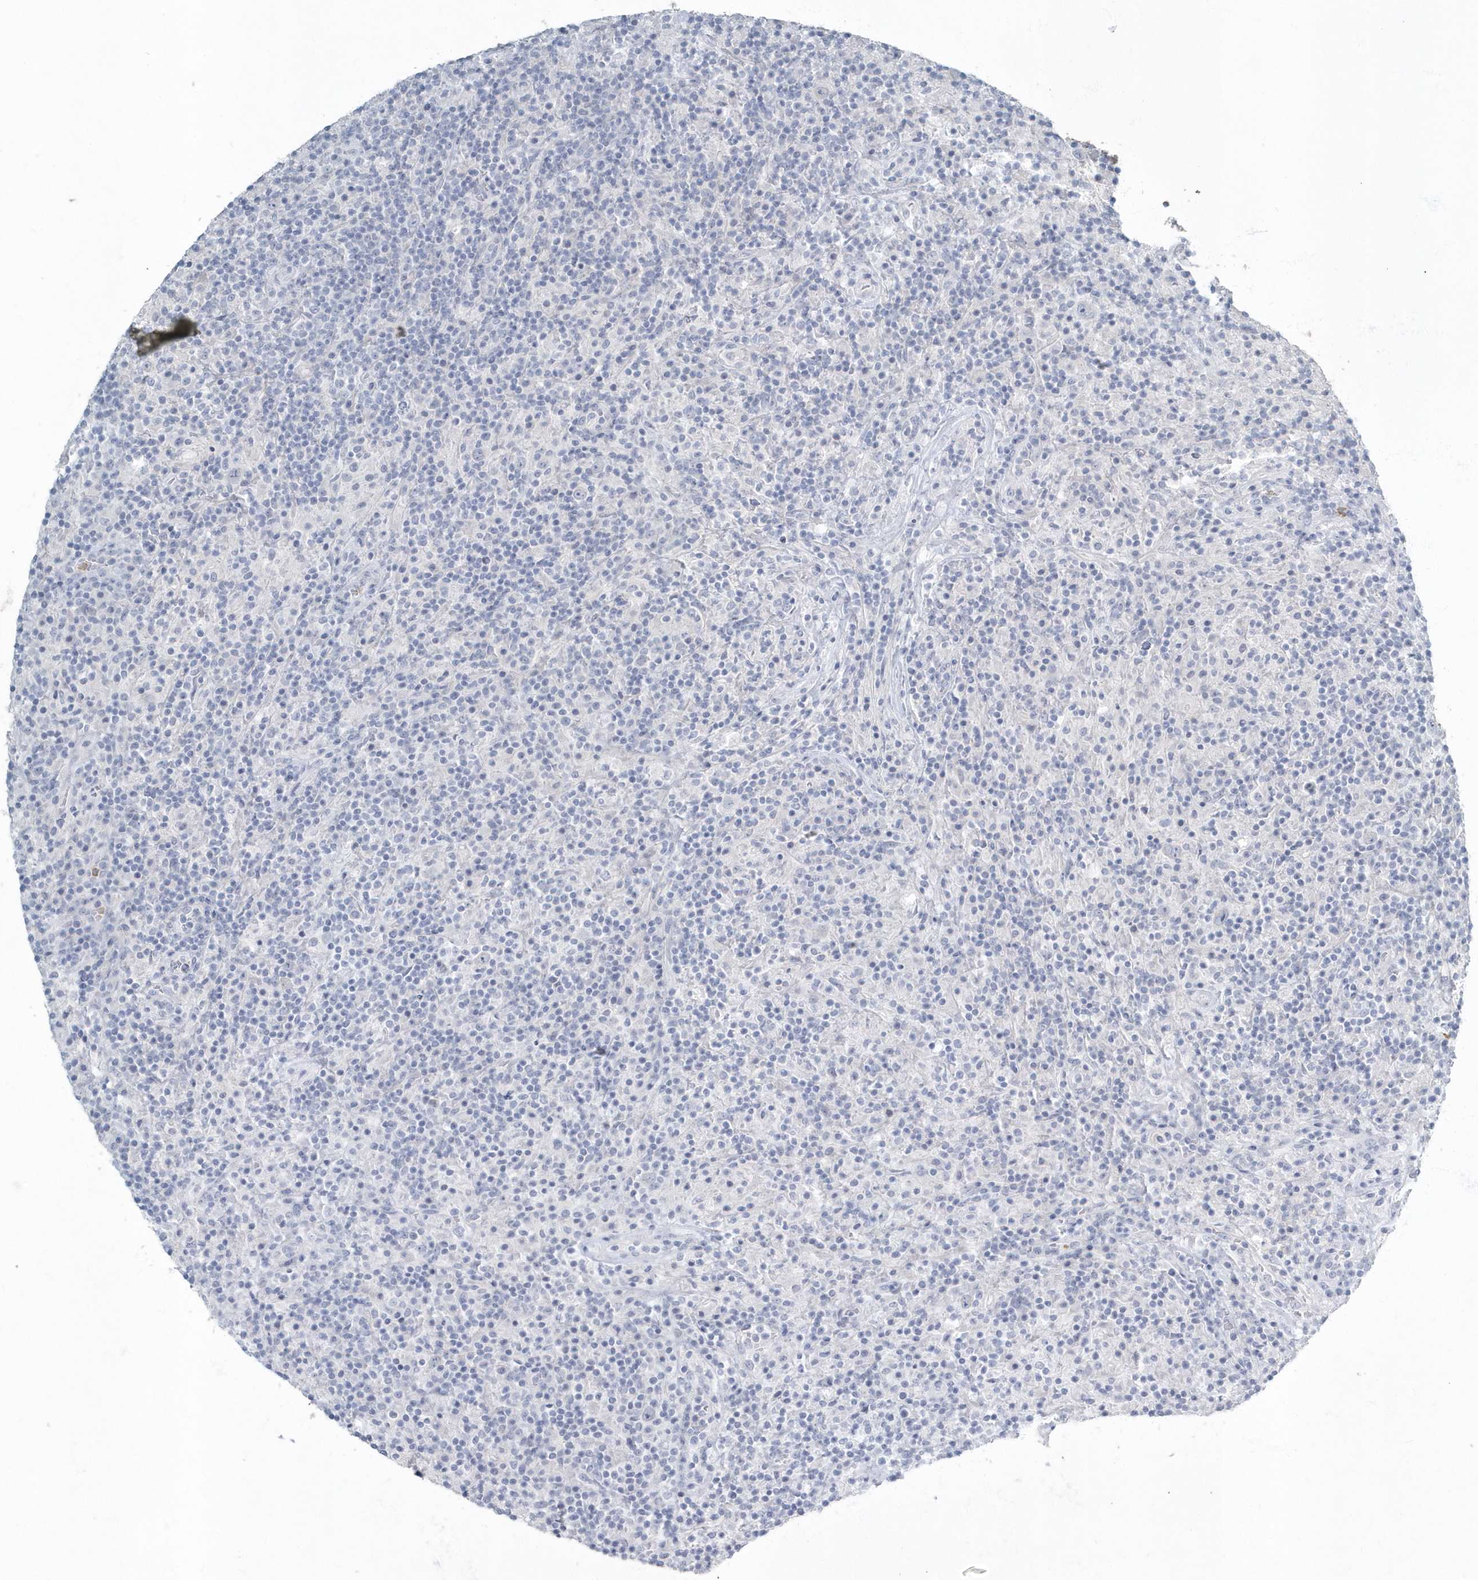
{"staining": {"intensity": "negative", "quantity": "none", "location": "none"}, "tissue": "lymphoma", "cell_type": "Tumor cells", "image_type": "cancer", "snomed": [{"axis": "morphology", "description": "Hodgkin's disease, NOS"}, {"axis": "topography", "description": "Lymph node"}], "caption": "Immunohistochemistry (IHC) histopathology image of neoplastic tissue: human Hodgkin's disease stained with DAB (3,3'-diaminobenzidine) demonstrates no significant protein staining in tumor cells.", "gene": "MYOT", "patient": {"sex": "male", "age": 70}}